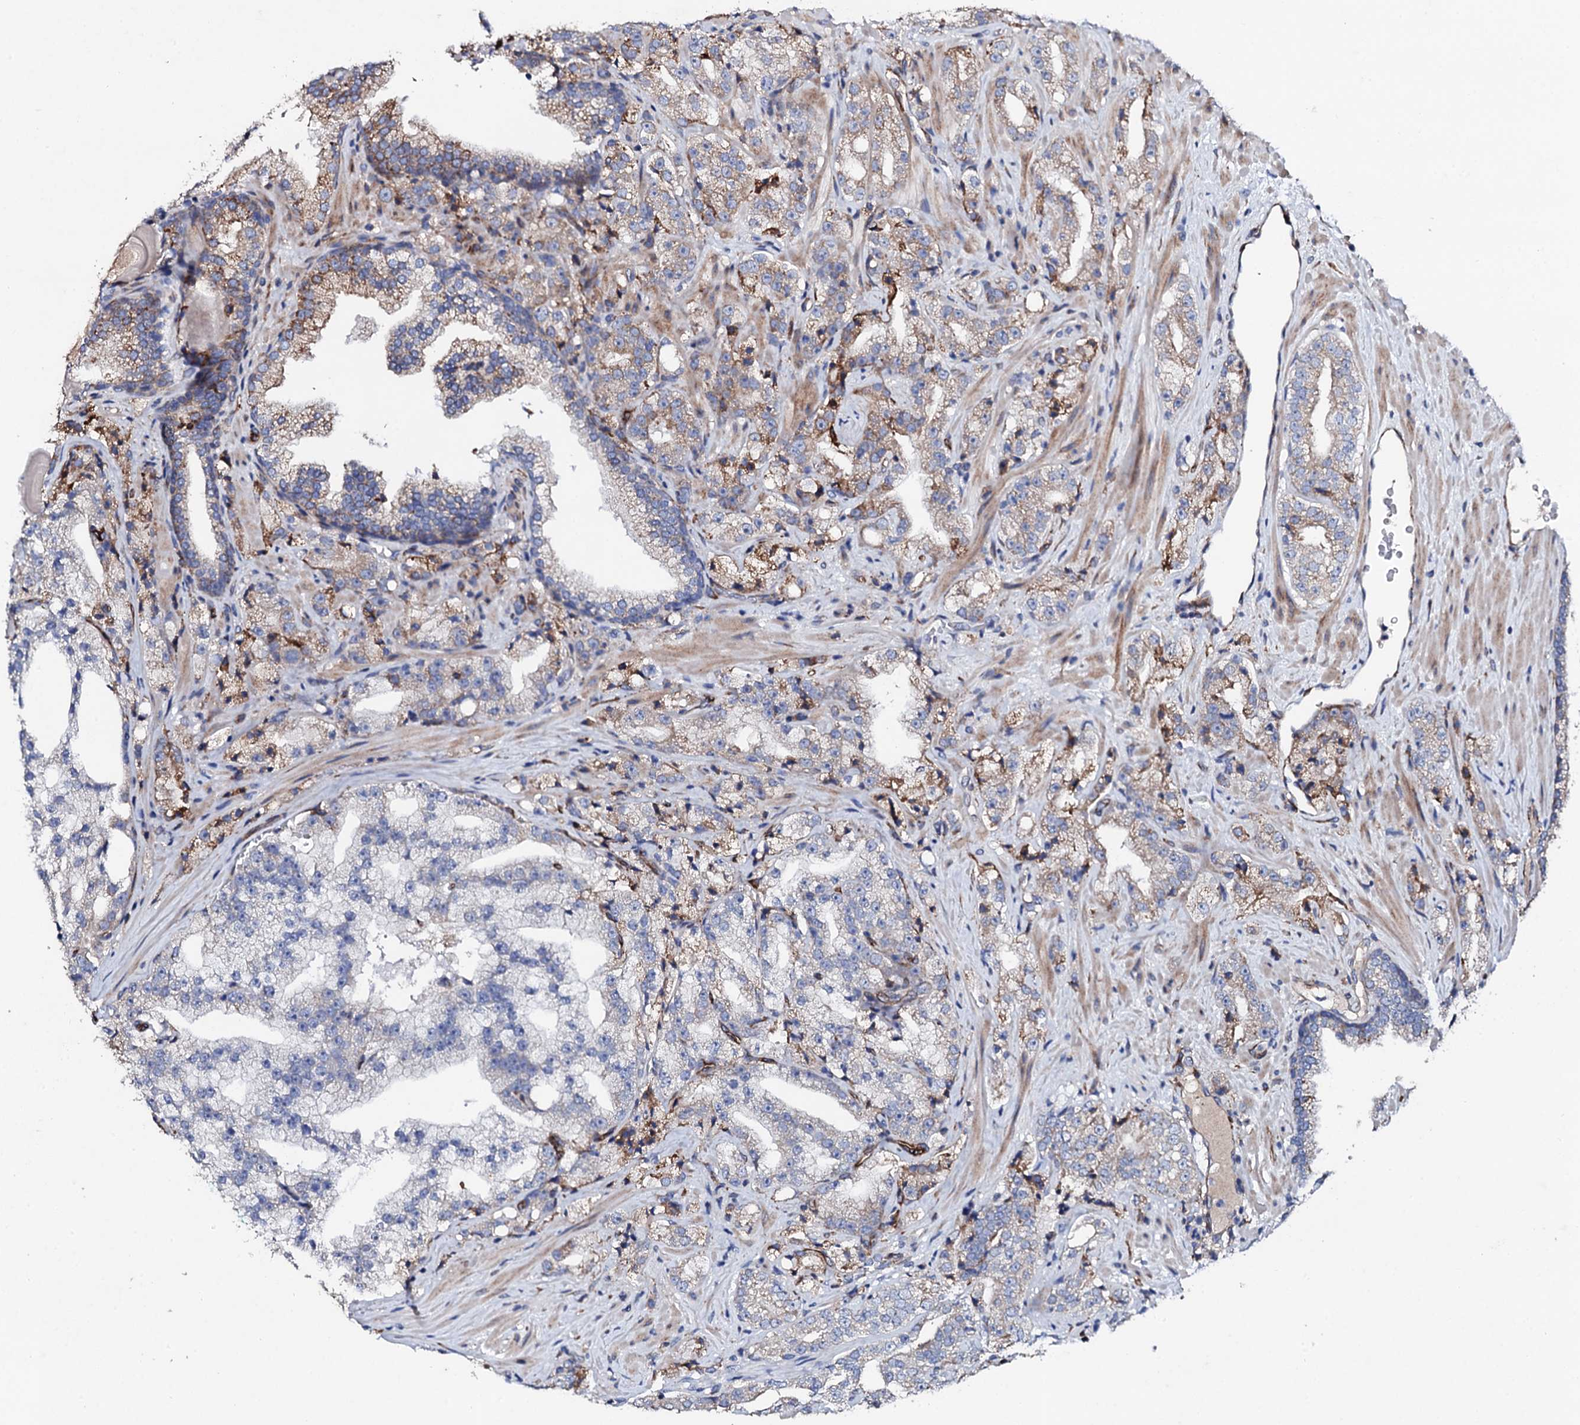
{"staining": {"intensity": "moderate", "quantity": ">75%", "location": "cytoplasmic/membranous"}, "tissue": "prostate cancer", "cell_type": "Tumor cells", "image_type": "cancer", "snomed": [{"axis": "morphology", "description": "Adenocarcinoma, High grade"}, {"axis": "topography", "description": "Prostate"}], "caption": "Tumor cells demonstrate moderate cytoplasmic/membranous positivity in about >75% of cells in prostate cancer.", "gene": "DBX1", "patient": {"sex": "male", "age": 64}}